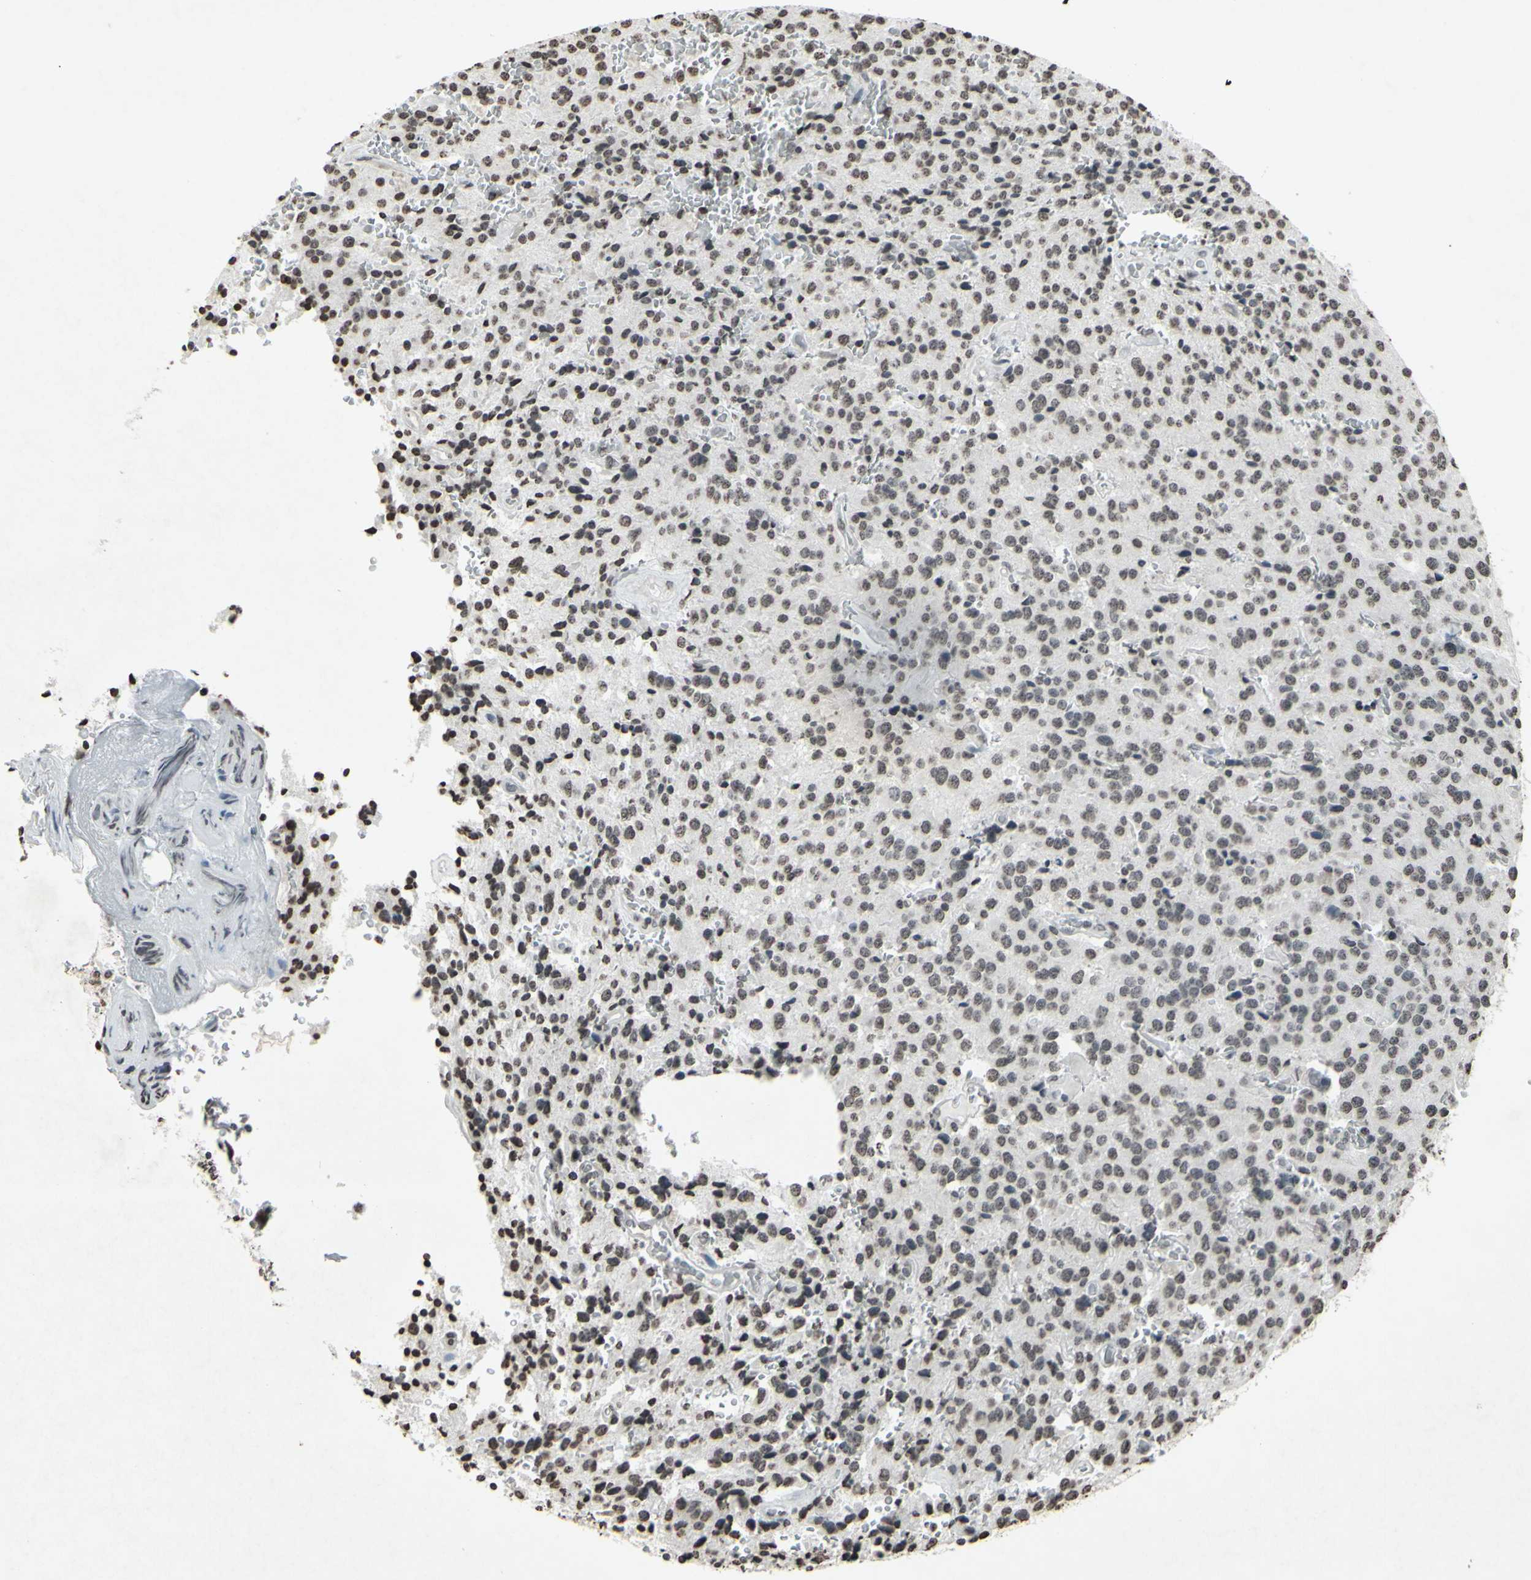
{"staining": {"intensity": "weak", "quantity": "25%-75%", "location": "nuclear"}, "tissue": "glioma", "cell_type": "Tumor cells", "image_type": "cancer", "snomed": [{"axis": "morphology", "description": "Glioma, malignant, Low grade"}, {"axis": "topography", "description": "Brain"}], "caption": "The immunohistochemical stain highlights weak nuclear expression in tumor cells of malignant low-grade glioma tissue.", "gene": "CD79B", "patient": {"sex": "male", "age": 58}}